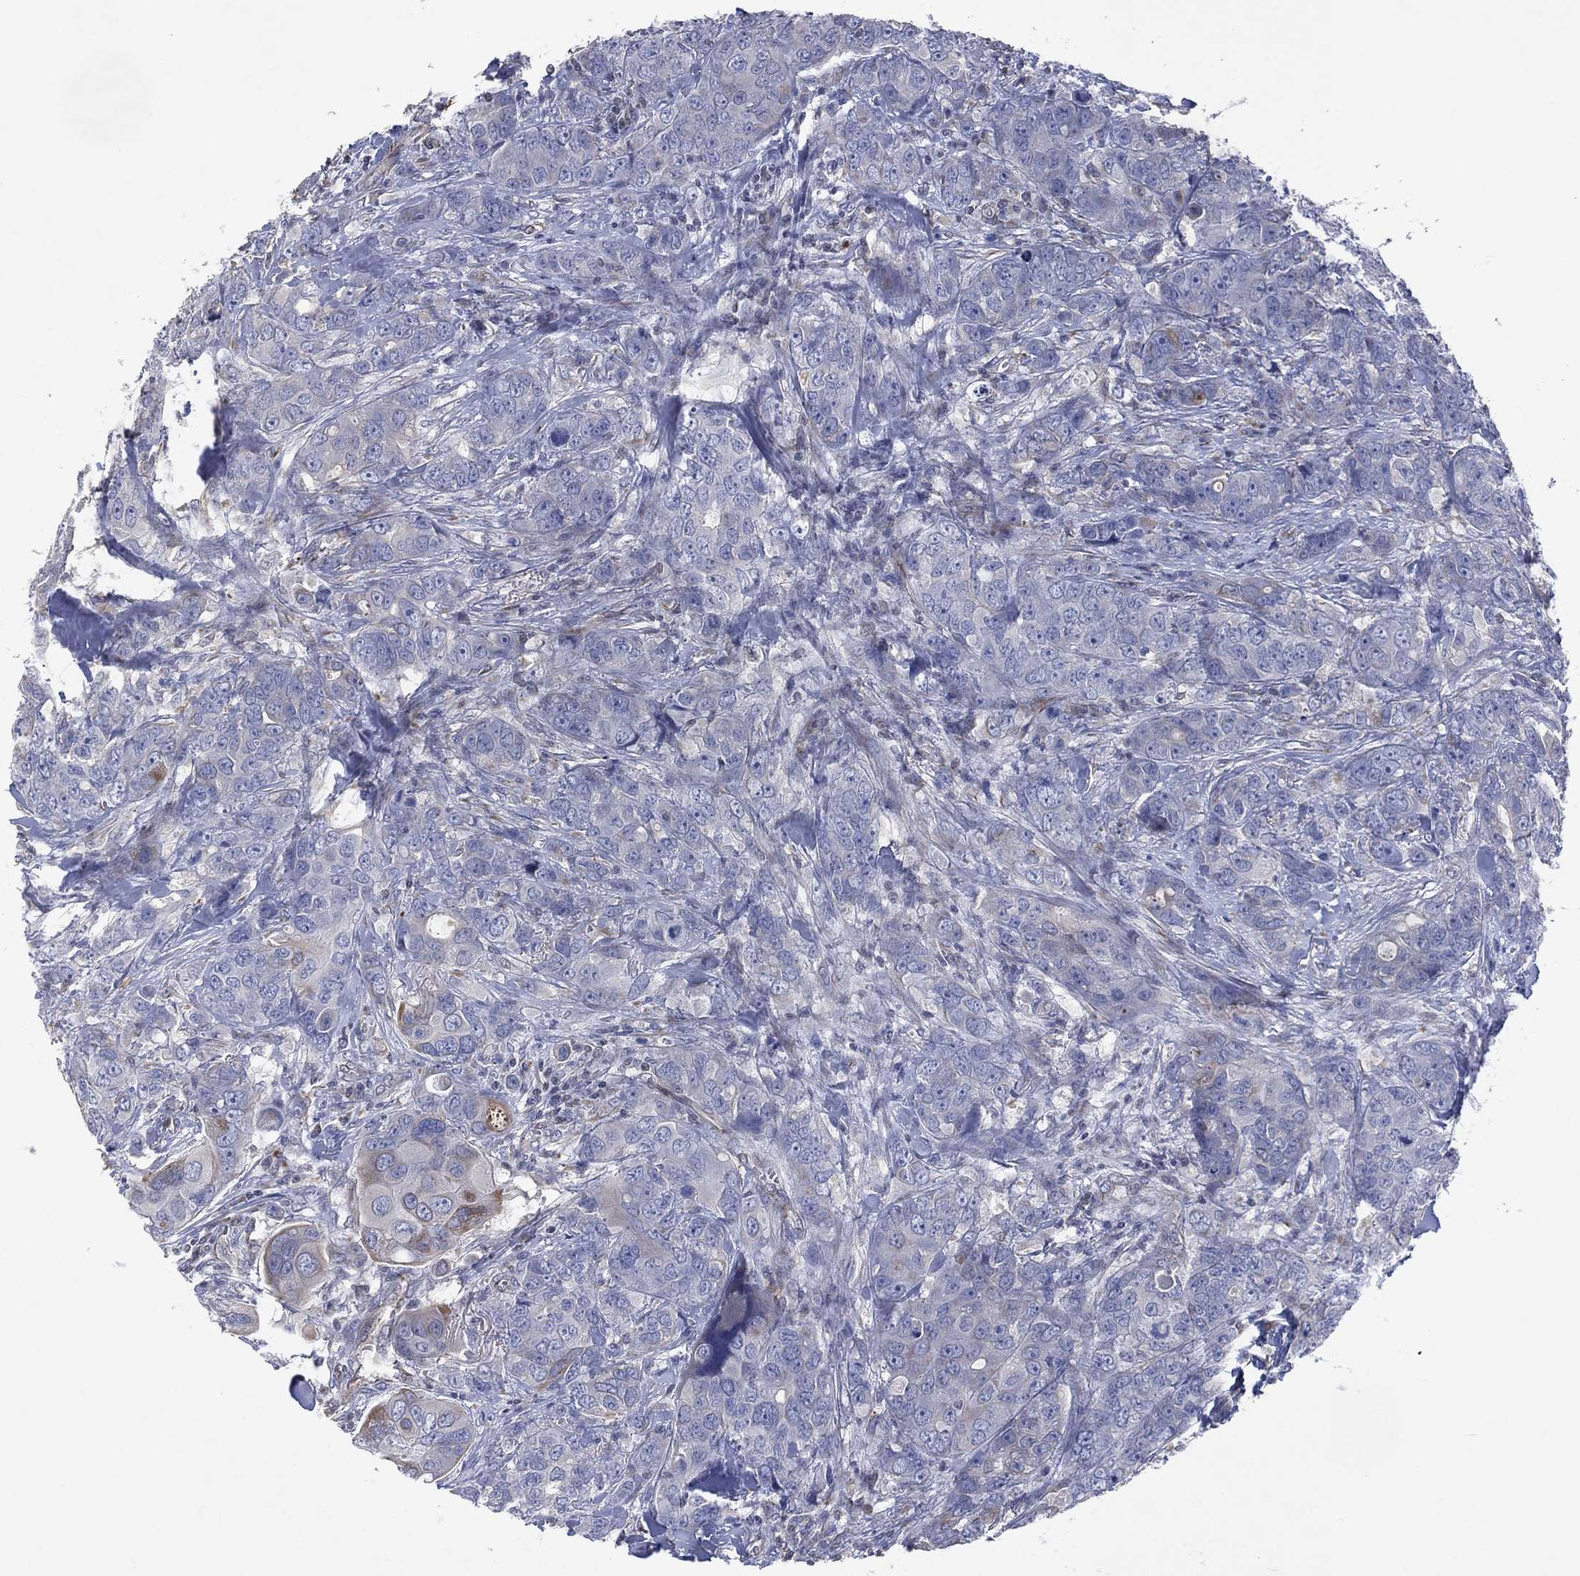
{"staining": {"intensity": "negative", "quantity": "none", "location": "none"}, "tissue": "breast cancer", "cell_type": "Tumor cells", "image_type": "cancer", "snomed": [{"axis": "morphology", "description": "Duct carcinoma"}, {"axis": "topography", "description": "Breast"}], "caption": "This is an immunohistochemistry histopathology image of human breast intraductal carcinoma. There is no positivity in tumor cells.", "gene": "FLI1", "patient": {"sex": "female", "age": 43}}